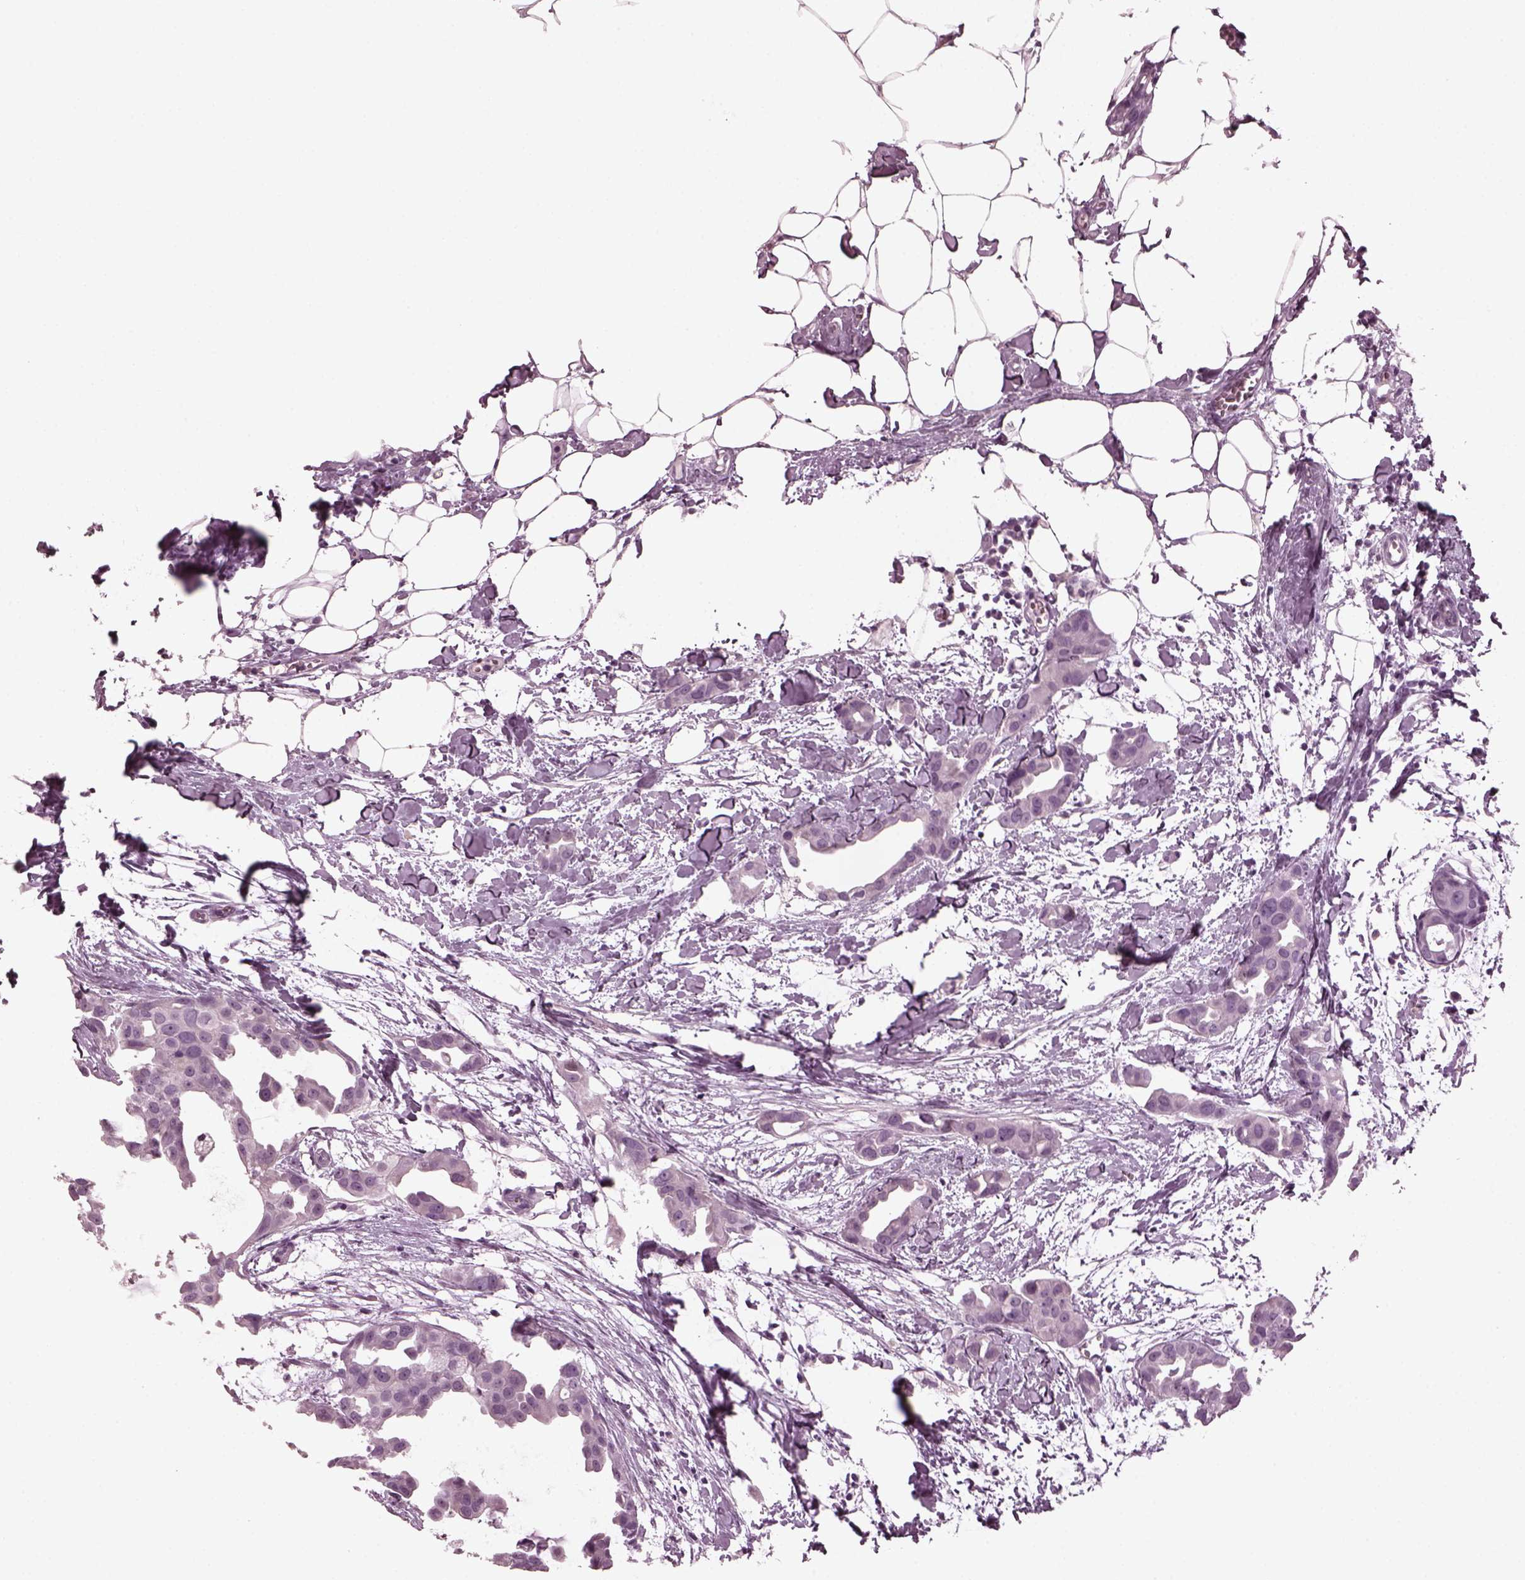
{"staining": {"intensity": "negative", "quantity": "none", "location": "none"}, "tissue": "breast cancer", "cell_type": "Tumor cells", "image_type": "cancer", "snomed": [{"axis": "morphology", "description": "Duct carcinoma"}, {"axis": "topography", "description": "Breast"}], "caption": "A micrograph of human intraductal carcinoma (breast) is negative for staining in tumor cells.", "gene": "SLC6A17", "patient": {"sex": "female", "age": 38}}